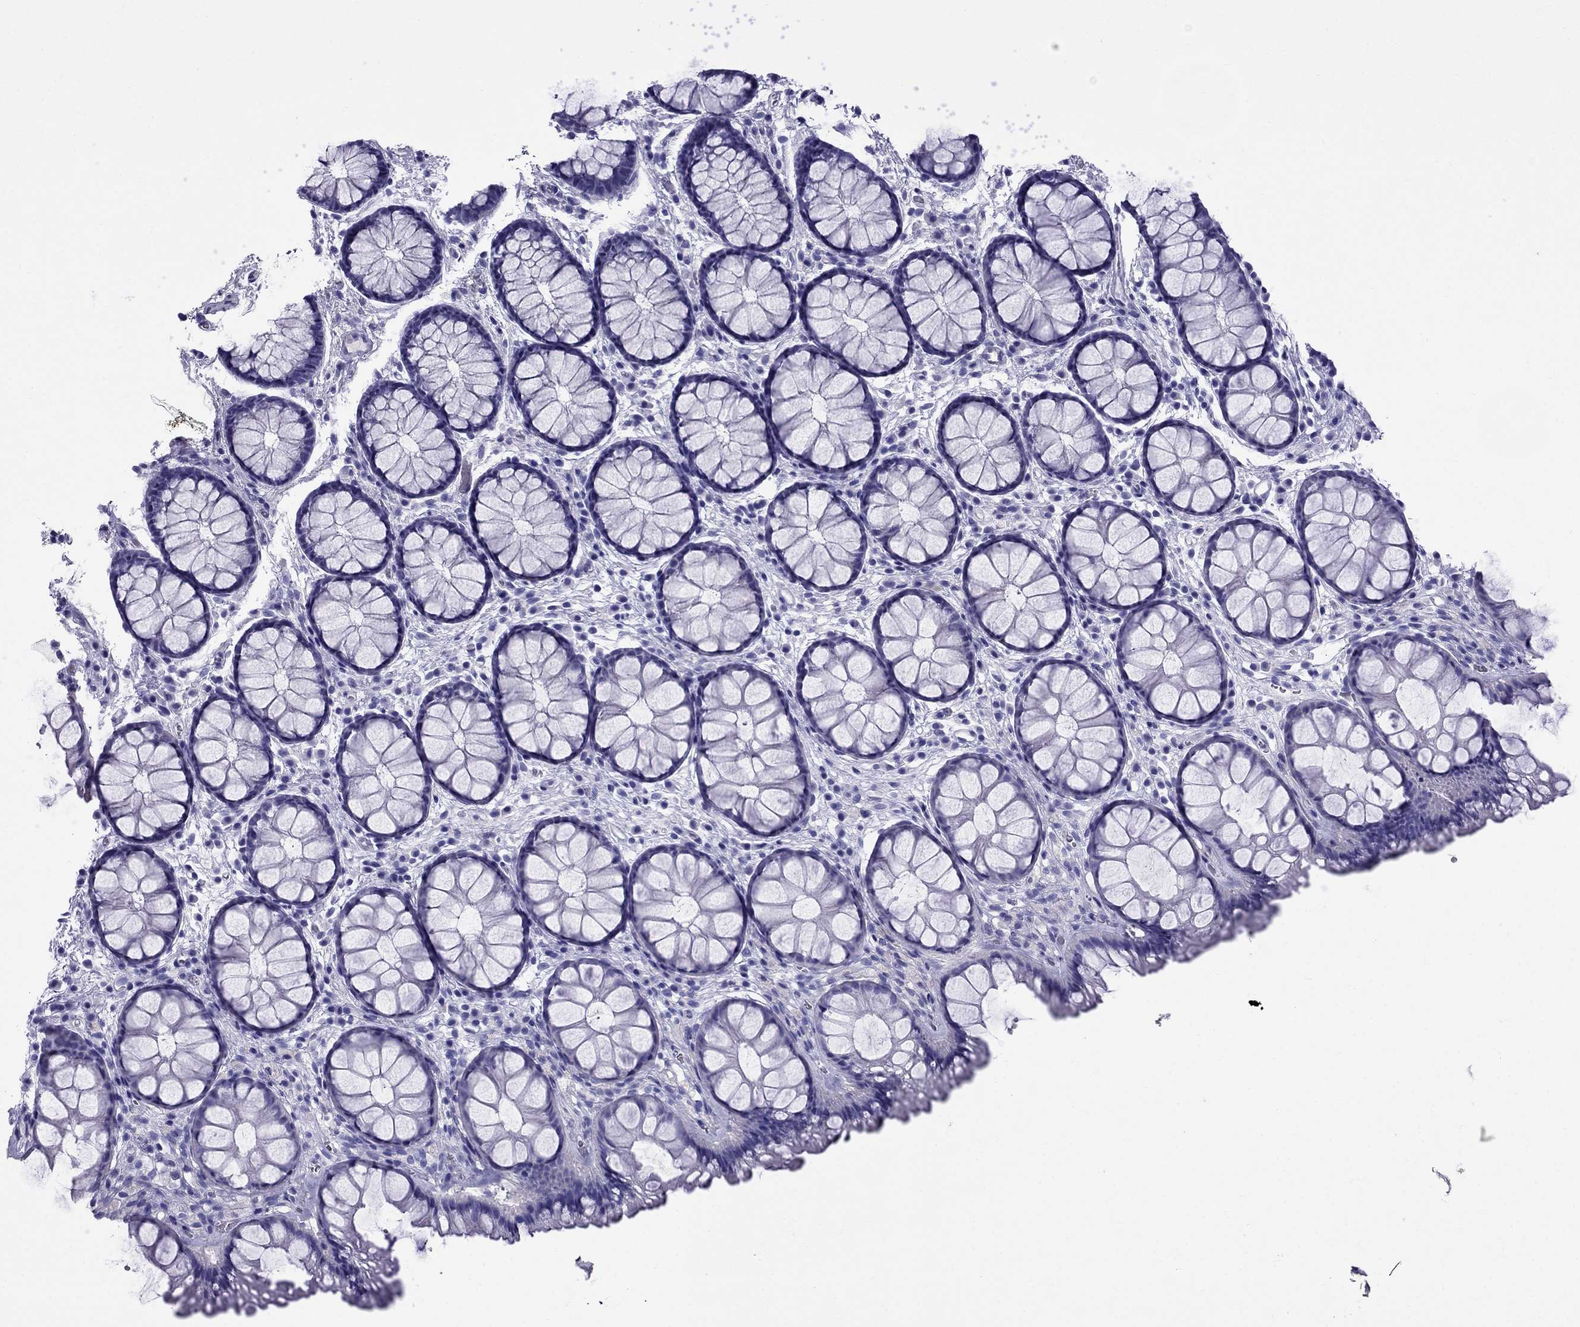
{"staining": {"intensity": "negative", "quantity": "none", "location": "none"}, "tissue": "rectum", "cell_type": "Glandular cells", "image_type": "normal", "snomed": [{"axis": "morphology", "description": "Normal tissue, NOS"}, {"axis": "topography", "description": "Rectum"}], "caption": "An immunohistochemistry histopathology image of benign rectum is shown. There is no staining in glandular cells of rectum.", "gene": "CRYBA1", "patient": {"sex": "female", "age": 62}}